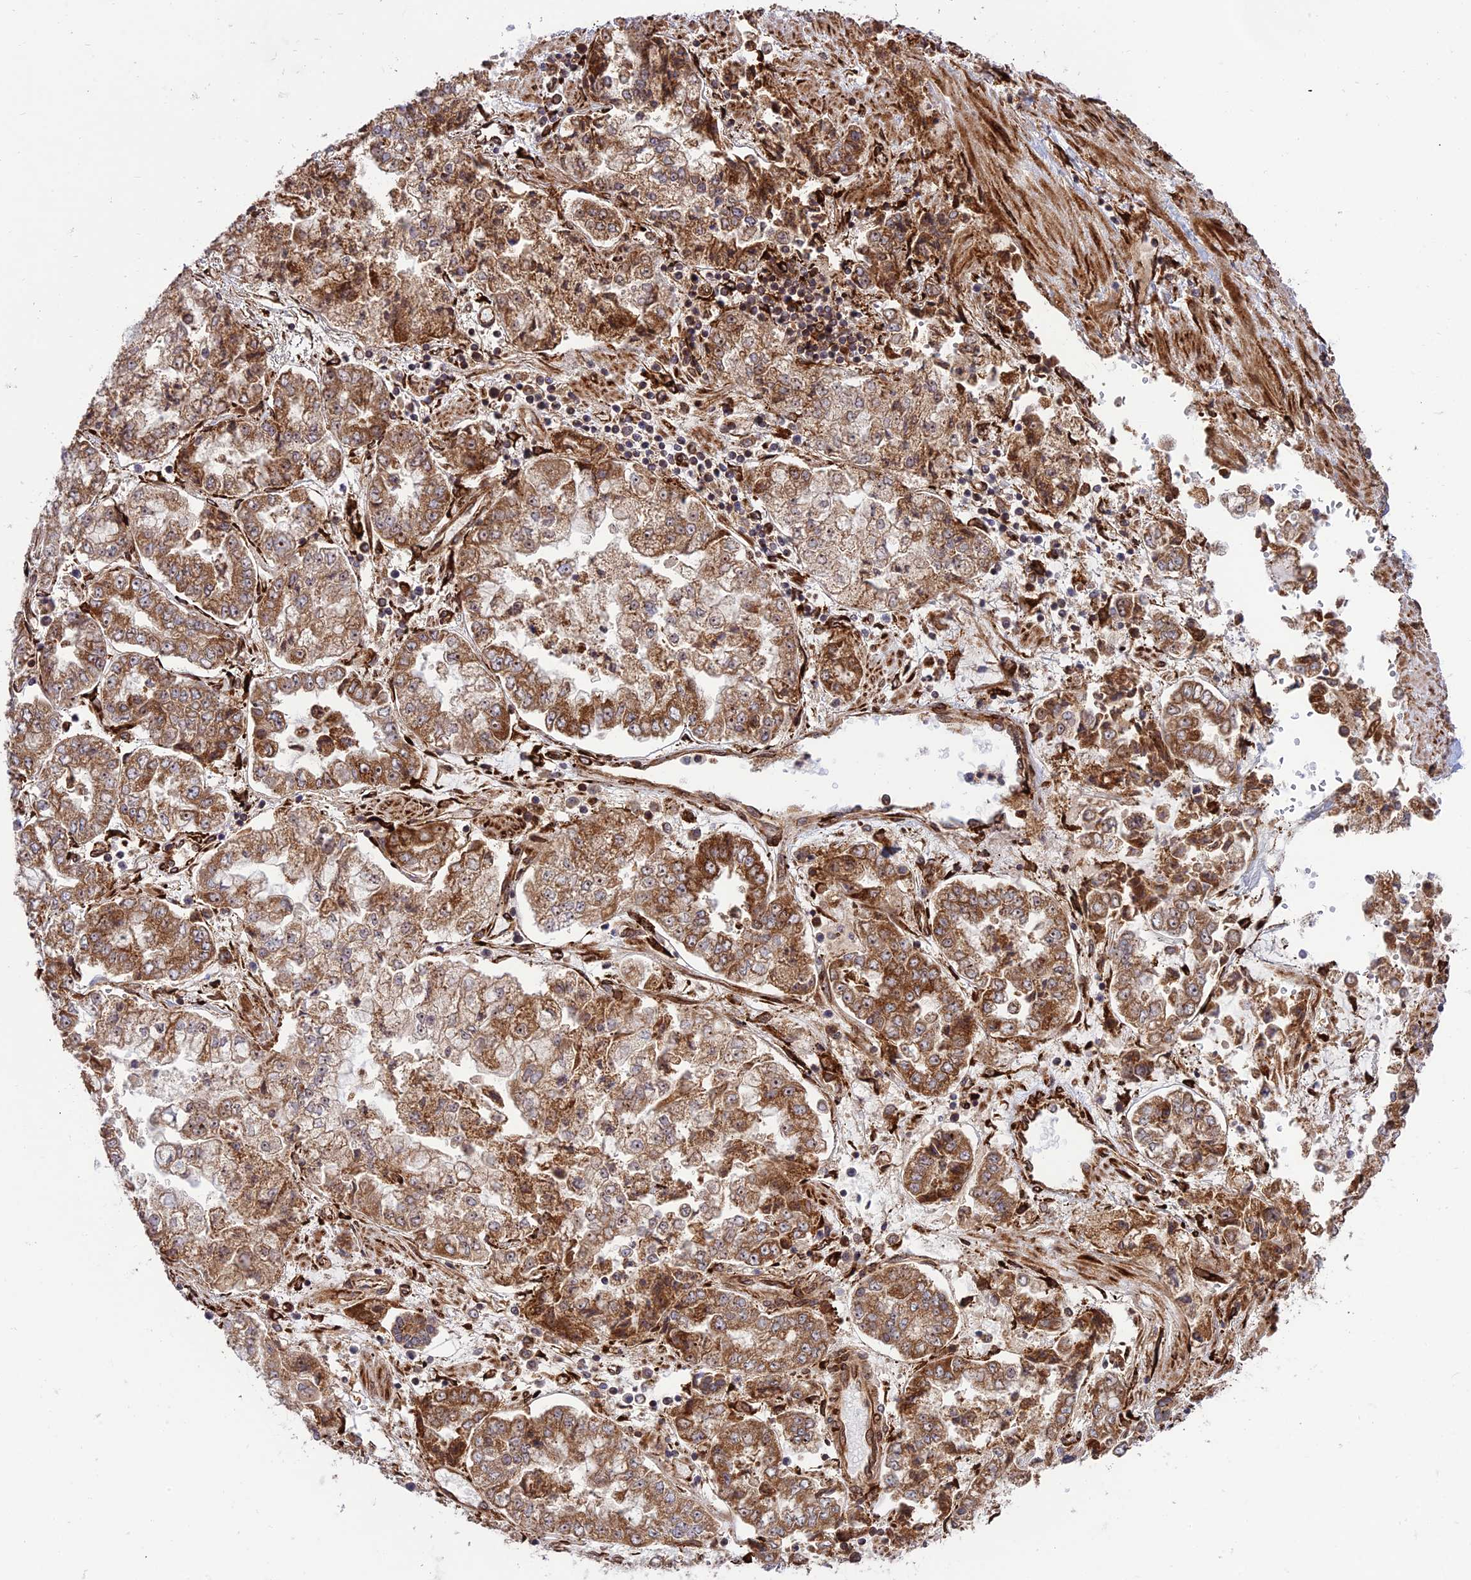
{"staining": {"intensity": "moderate", "quantity": ">75%", "location": "cytoplasmic/membranous"}, "tissue": "stomach cancer", "cell_type": "Tumor cells", "image_type": "cancer", "snomed": [{"axis": "morphology", "description": "Adenocarcinoma, NOS"}, {"axis": "topography", "description": "Stomach"}], "caption": "Stomach cancer stained with a protein marker displays moderate staining in tumor cells.", "gene": "CRTAP", "patient": {"sex": "male", "age": 76}}